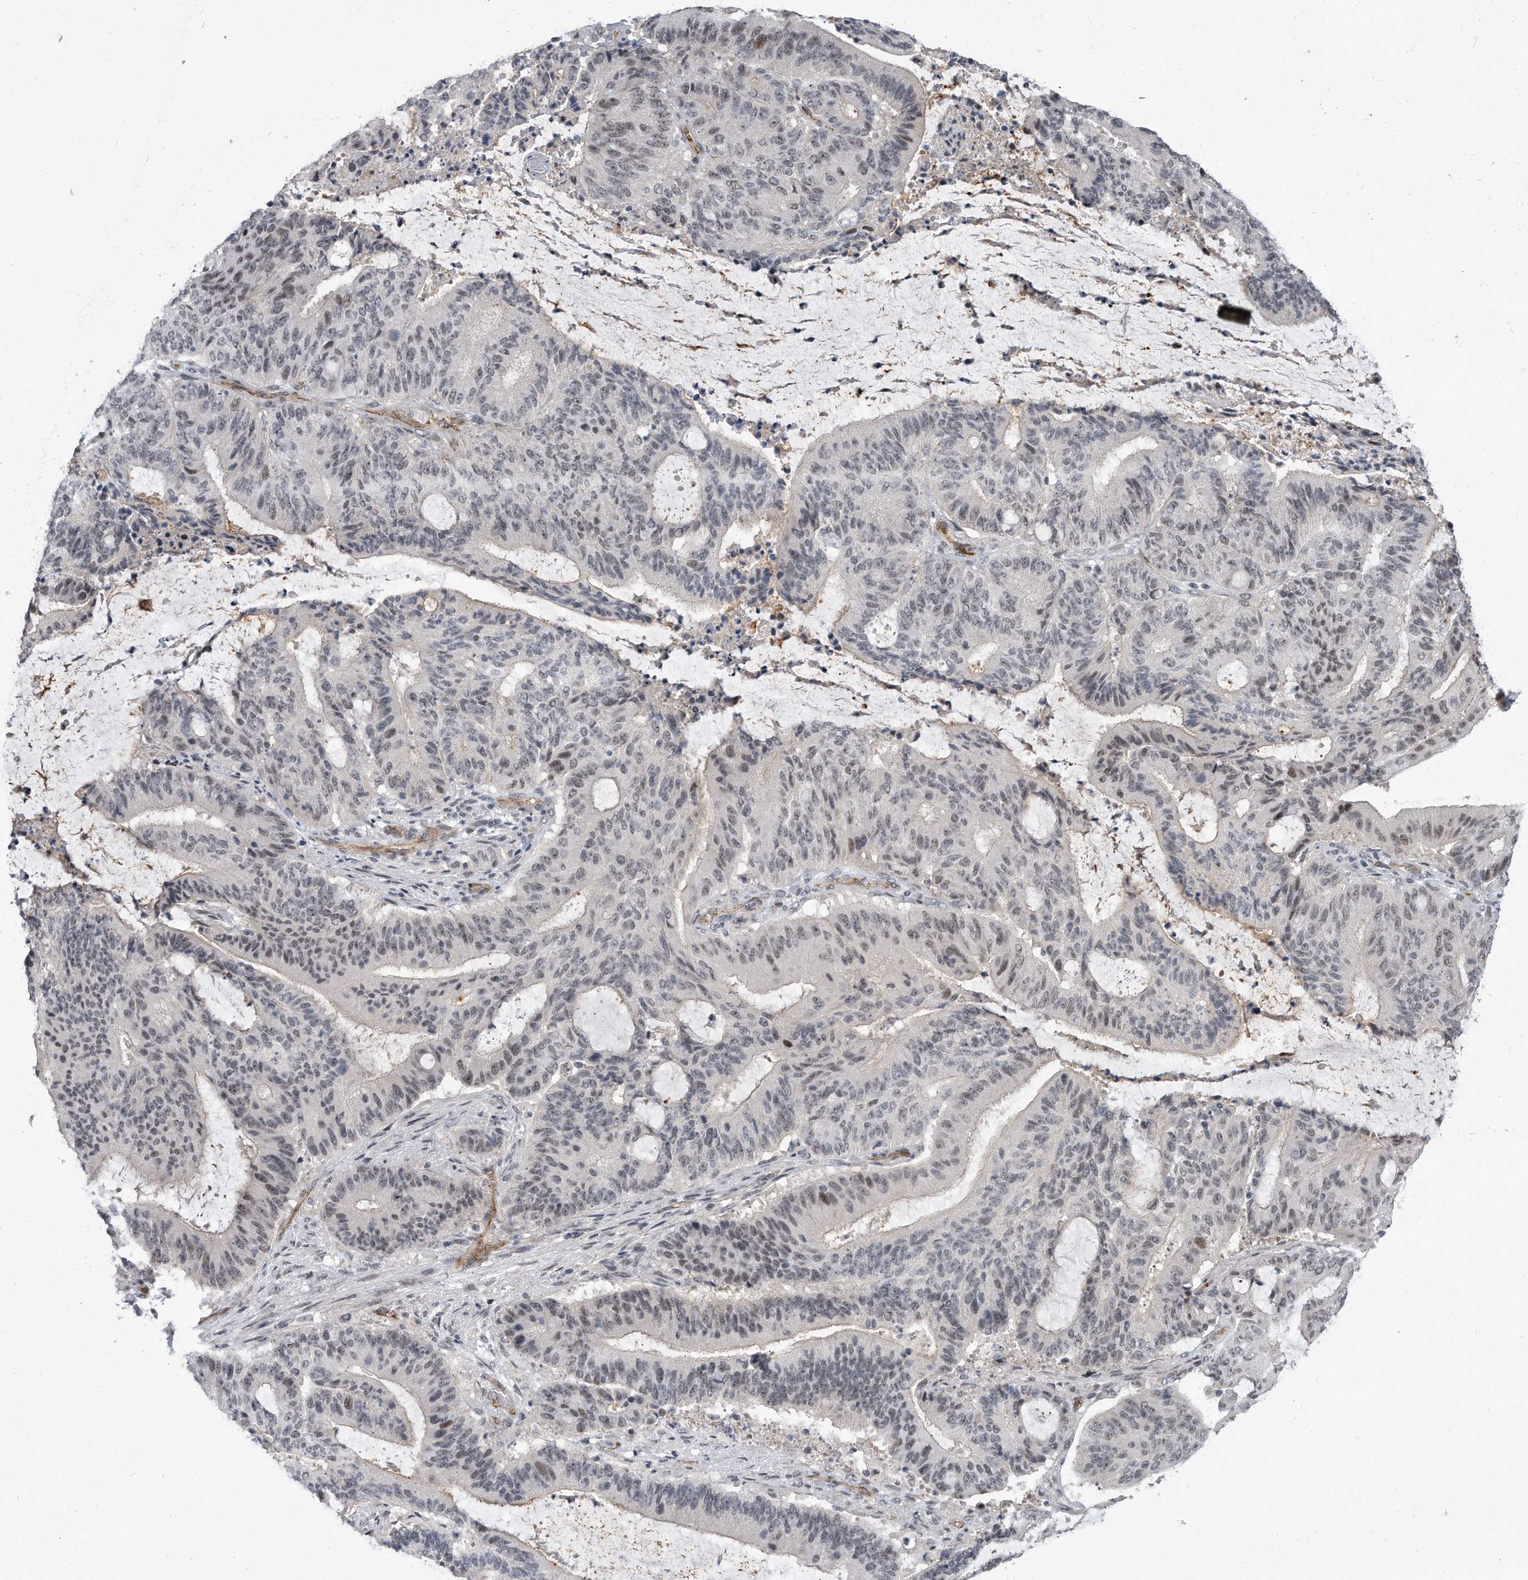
{"staining": {"intensity": "weak", "quantity": "<25%", "location": "nuclear"}, "tissue": "liver cancer", "cell_type": "Tumor cells", "image_type": "cancer", "snomed": [{"axis": "morphology", "description": "Normal tissue, NOS"}, {"axis": "morphology", "description": "Cholangiocarcinoma"}, {"axis": "topography", "description": "Liver"}, {"axis": "topography", "description": "Peripheral nerve tissue"}], "caption": "DAB (3,3'-diaminobenzidine) immunohistochemical staining of liver cancer demonstrates no significant positivity in tumor cells.", "gene": "PGBD2", "patient": {"sex": "female", "age": 73}}